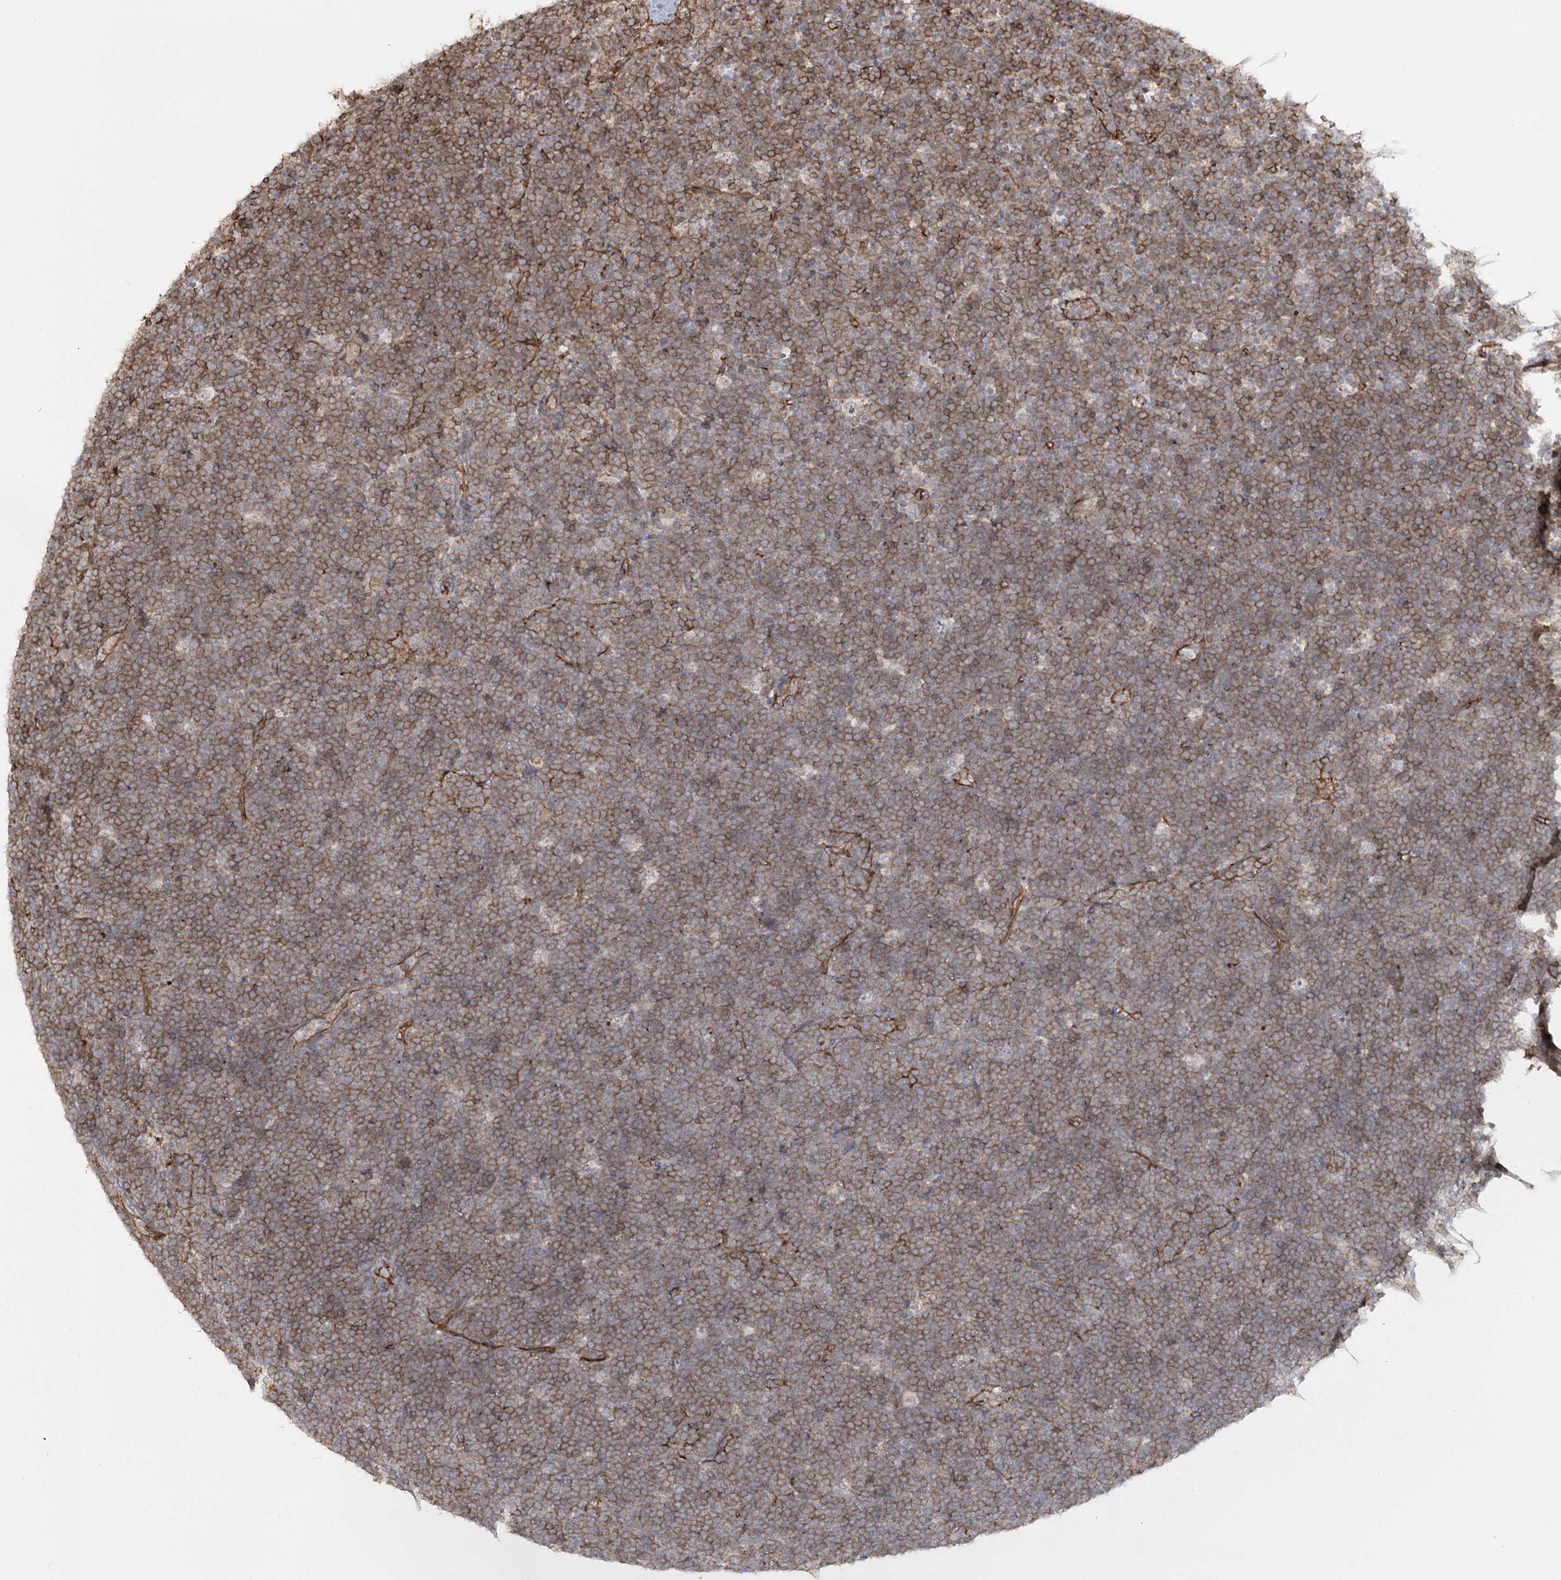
{"staining": {"intensity": "moderate", "quantity": ">75%", "location": "cytoplasmic/membranous"}, "tissue": "lymphoma", "cell_type": "Tumor cells", "image_type": "cancer", "snomed": [{"axis": "morphology", "description": "Malignant lymphoma, non-Hodgkin's type, High grade"}, {"axis": "topography", "description": "Lymph node"}], "caption": "Immunohistochemistry of human lymphoma shows medium levels of moderate cytoplasmic/membranous staining in about >75% of tumor cells.", "gene": "RPP14", "patient": {"sex": "male", "age": 13}}